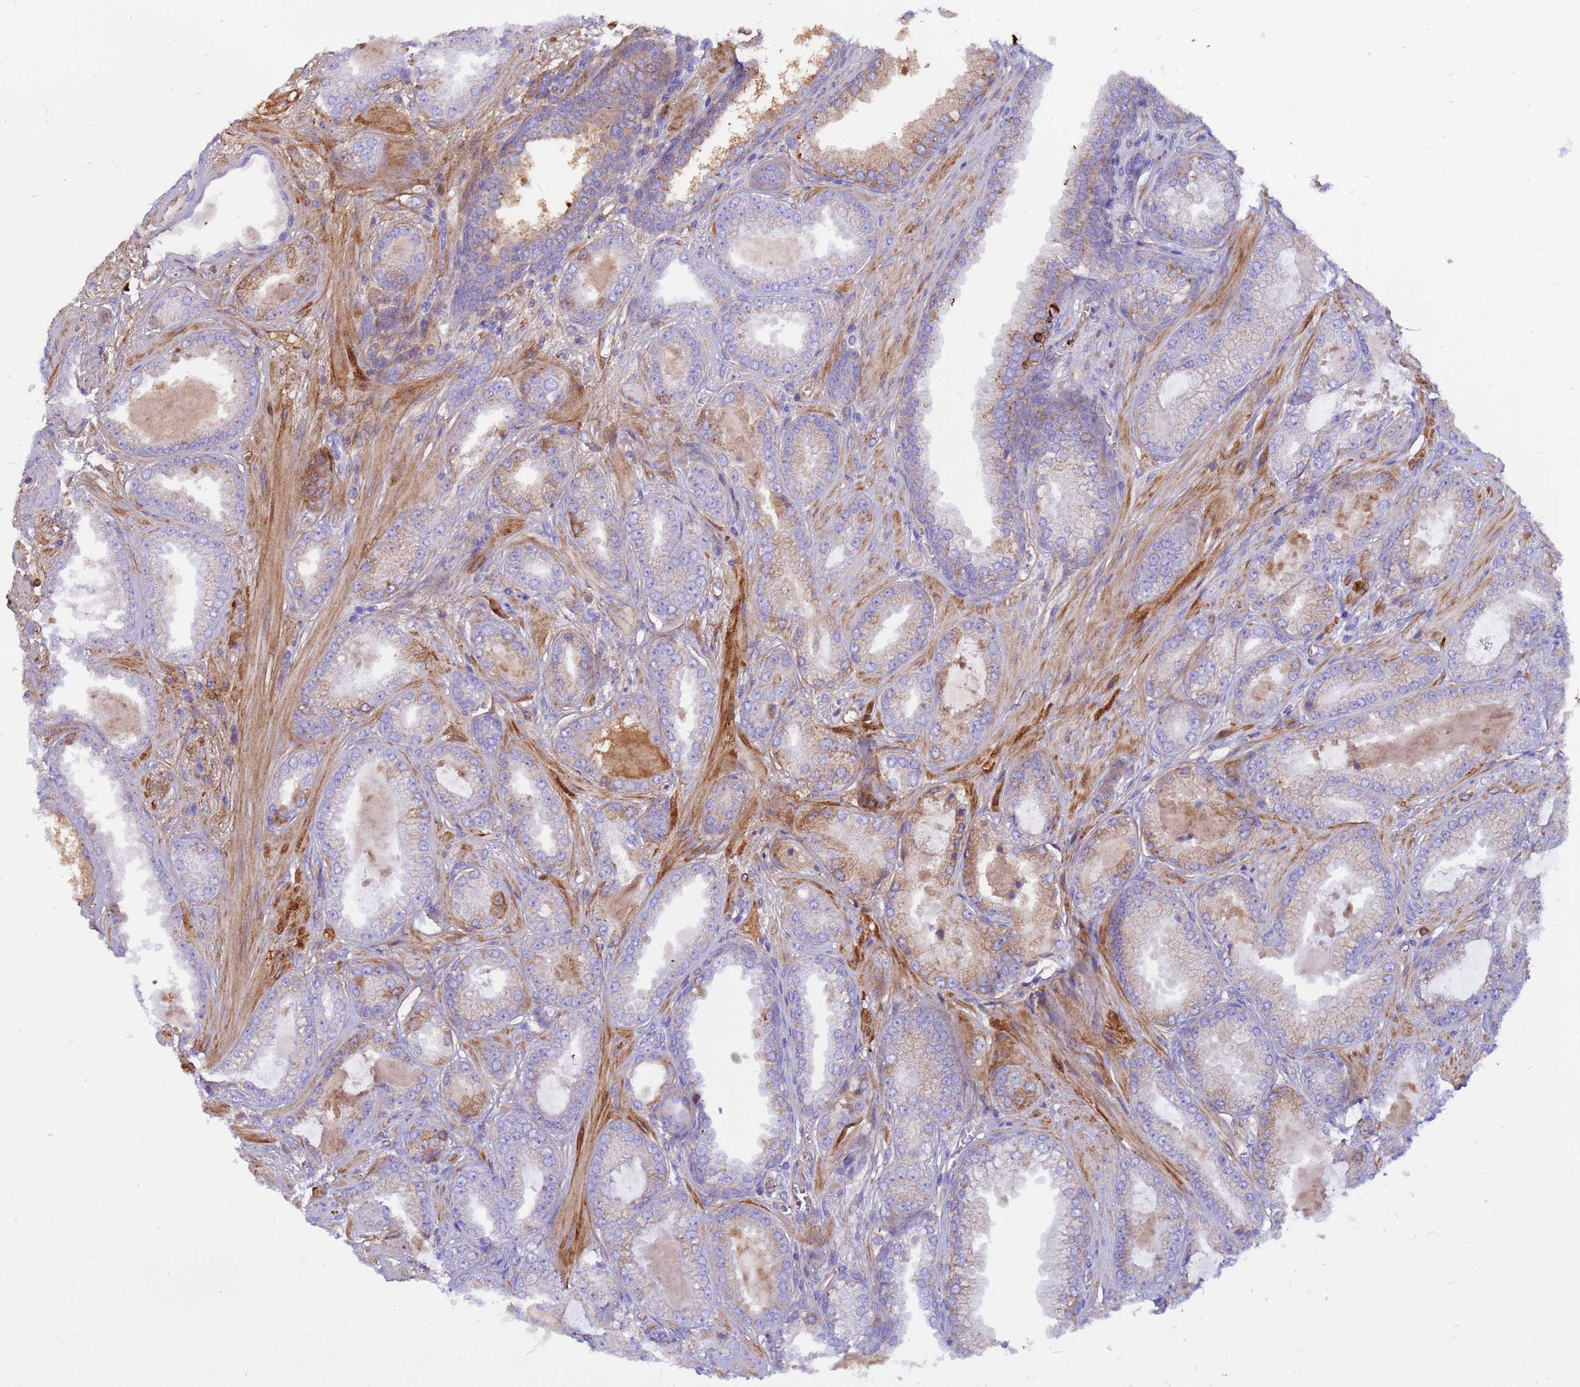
{"staining": {"intensity": "moderate", "quantity": "<25%", "location": "cytoplasmic/membranous"}, "tissue": "prostate cancer", "cell_type": "Tumor cells", "image_type": "cancer", "snomed": [{"axis": "morphology", "description": "Adenocarcinoma, Low grade"}, {"axis": "topography", "description": "Prostate"}], "caption": "The micrograph demonstrates a brown stain indicating the presence of a protein in the cytoplasmic/membranous of tumor cells in prostate cancer (low-grade adenocarcinoma).", "gene": "CRHBP", "patient": {"sex": "male", "age": 57}}